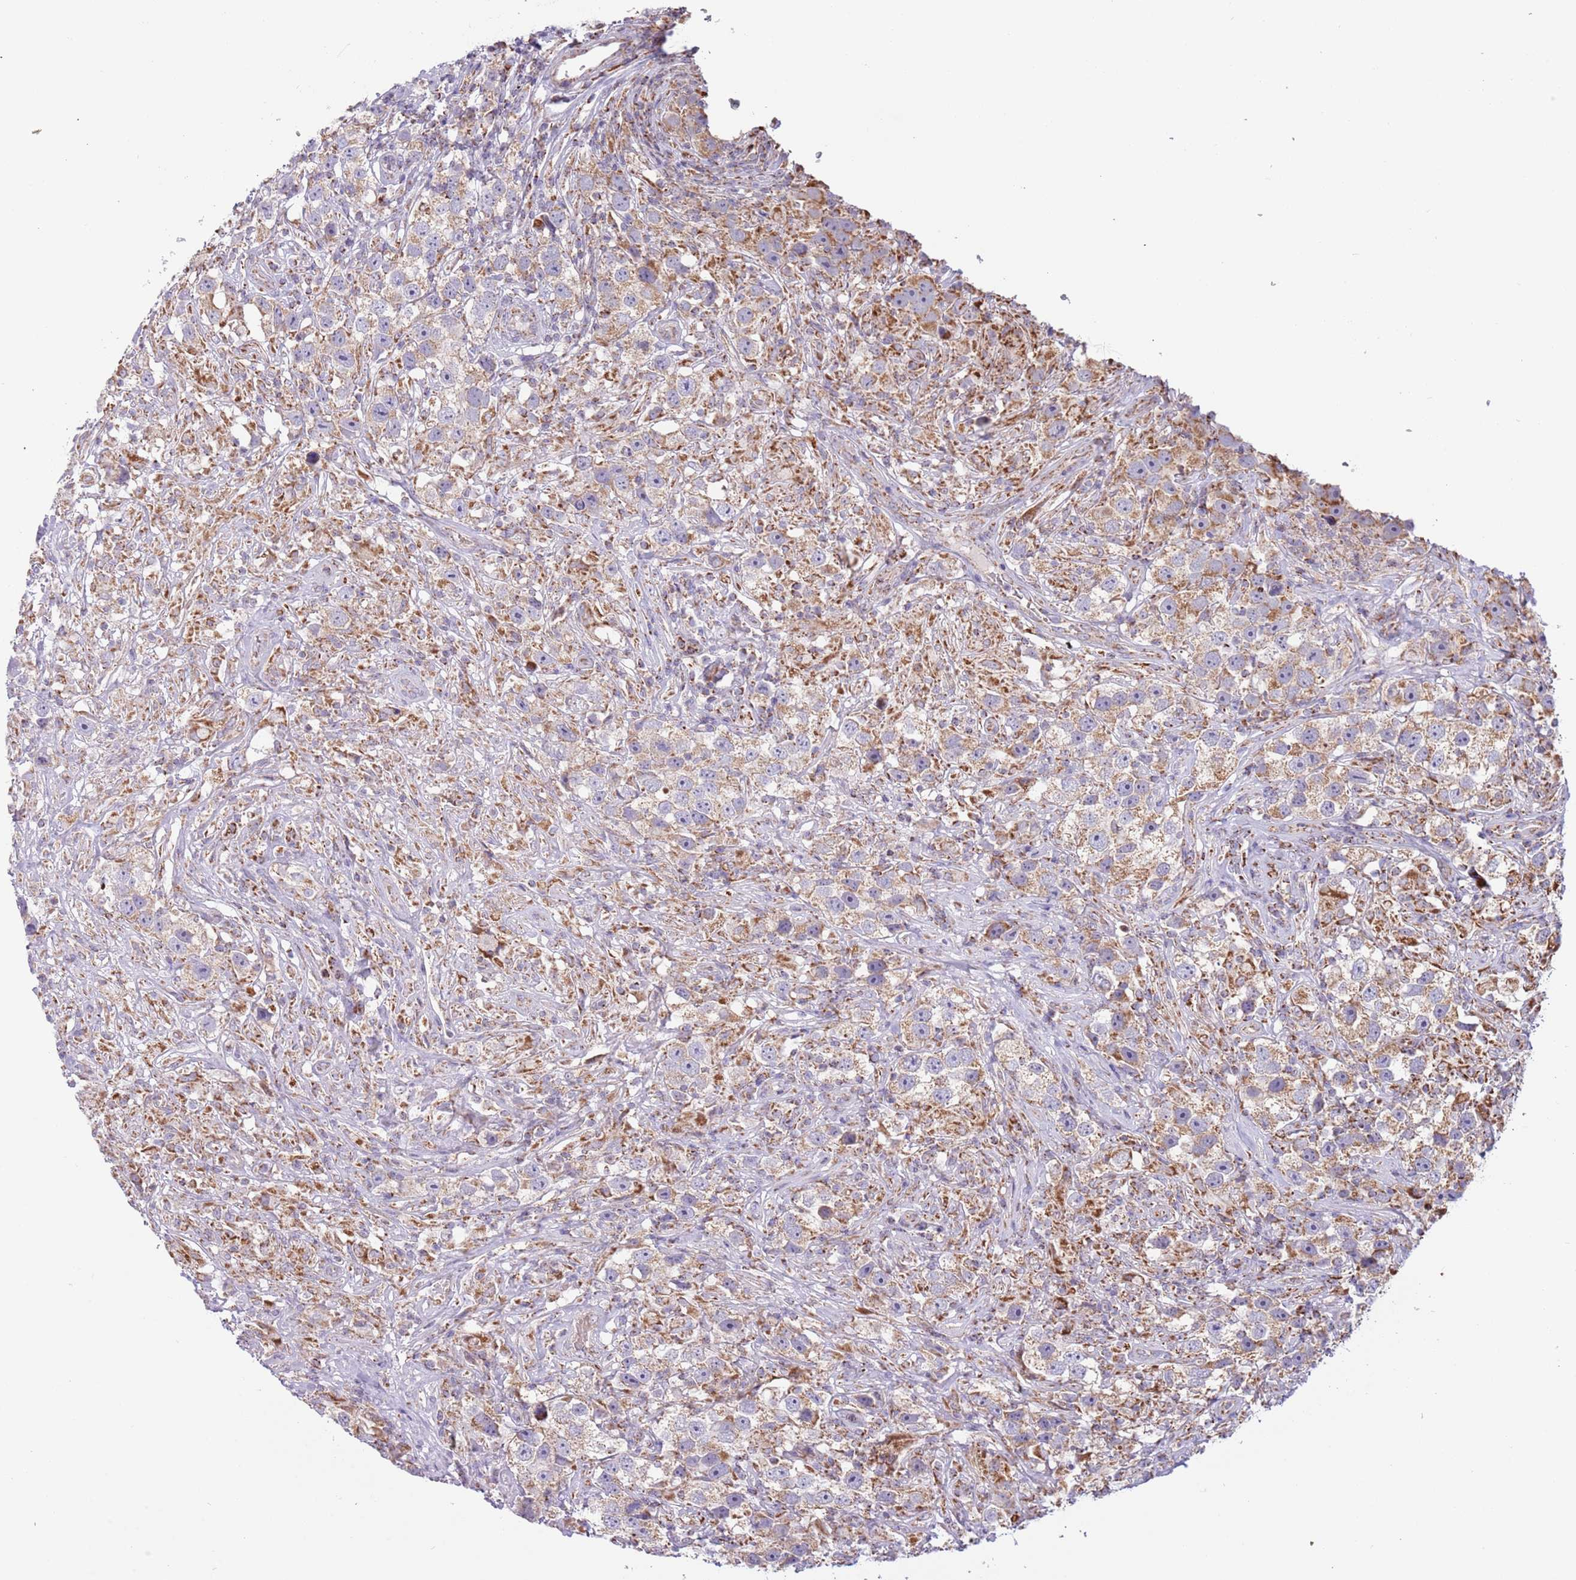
{"staining": {"intensity": "moderate", "quantity": ">75%", "location": "cytoplasmic/membranous"}, "tissue": "testis cancer", "cell_type": "Tumor cells", "image_type": "cancer", "snomed": [{"axis": "morphology", "description": "Seminoma, NOS"}, {"axis": "topography", "description": "Testis"}], "caption": "Seminoma (testis) stained with immunohistochemistry displays moderate cytoplasmic/membranous staining in about >75% of tumor cells. The protein is stained brown, and the nuclei are stained in blue (DAB (3,3'-diaminobenzidine) IHC with brightfield microscopy, high magnification).", "gene": "LHX6", "patient": {"sex": "male", "age": 49}}